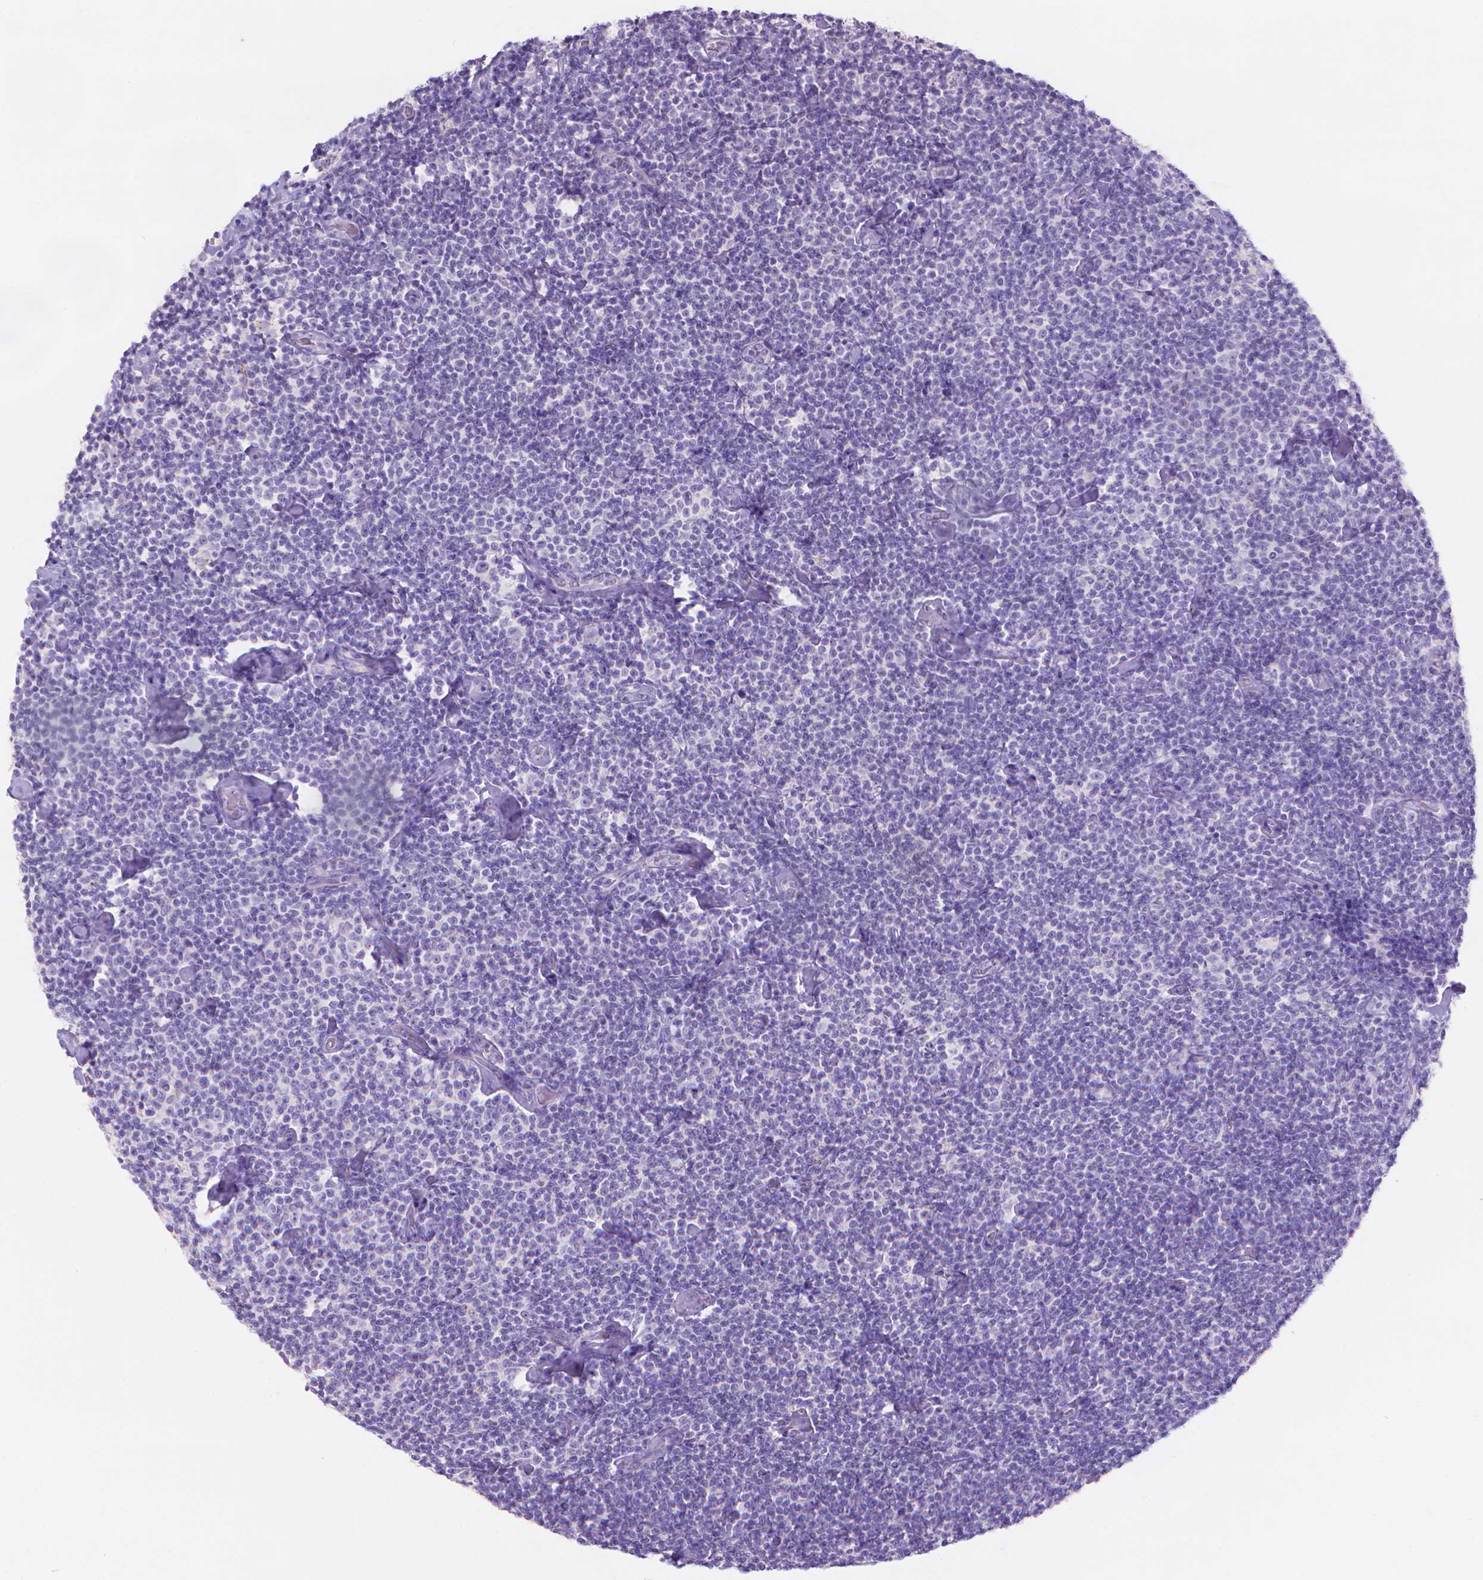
{"staining": {"intensity": "negative", "quantity": "none", "location": "none"}, "tissue": "lymphoma", "cell_type": "Tumor cells", "image_type": "cancer", "snomed": [{"axis": "morphology", "description": "Malignant lymphoma, non-Hodgkin's type, Low grade"}, {"axis": "topography", "description": "Lymph node"}], "caption": "The micrograph reveals no significant positivity in tumor cells of low-grade malignant lymphoma, non-Hodgkin's type. (DAB IHC with hematoxylin counter stain).", "gene": "MMP11", "patient": {"sex": "male", "age": 81}}